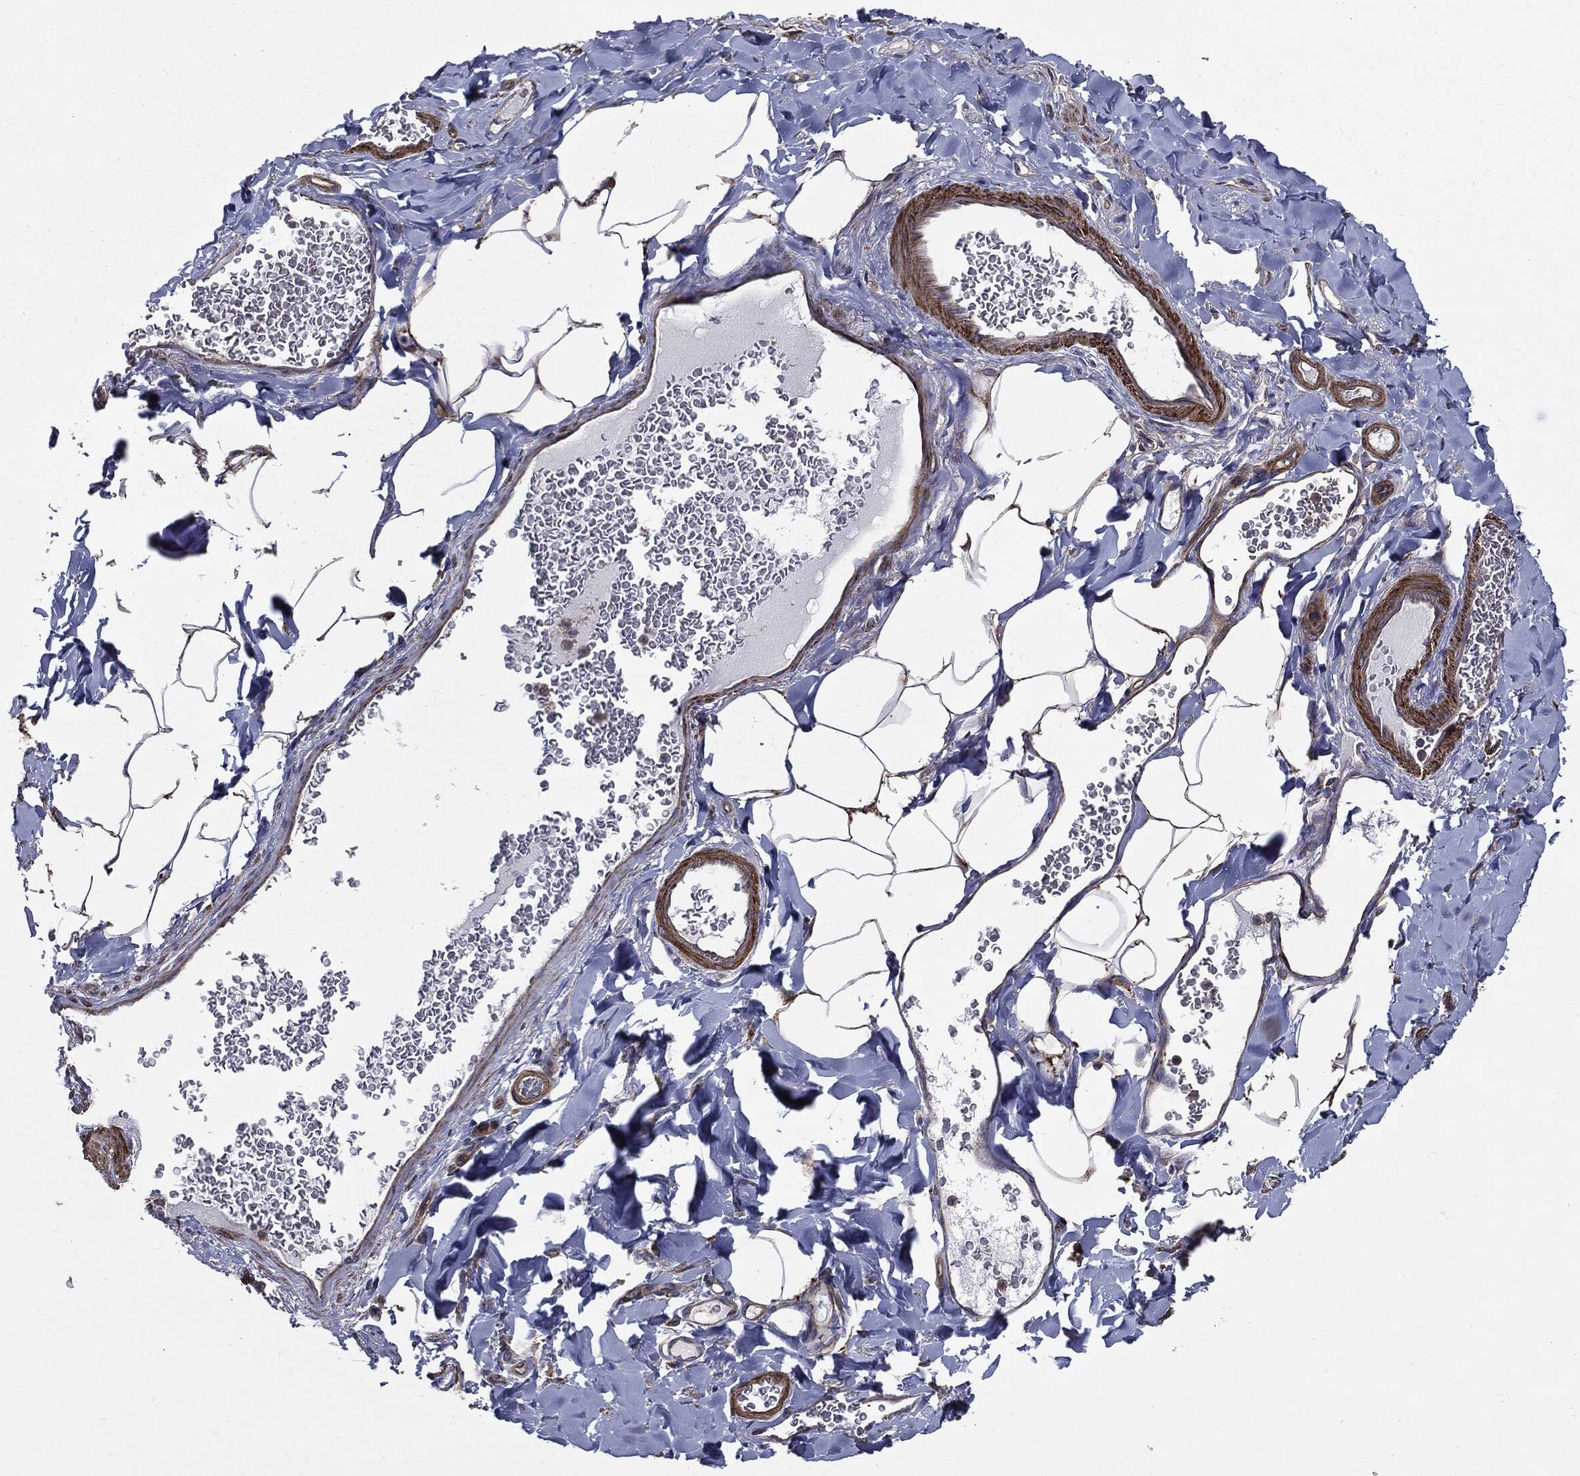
{"staining": {"intensity": "negative", "quantity": "none", "location": "none"}, "tissue": "adipose tissue", "cell_type": "Adipocytes", "image_type": "normal", "snomed": [{"axis": "morphology", "description": "Normal tissue, NOS"}, {"axis": "topography", "description": "Smooth muscle"}, {"axis": "topography", "description": "Duodenum"}, {"axis": "topography", "description": "Peripheral nerve tissue"}], "caption": "Immunohistochemical staining of normal human adipose tissue shows no significant staining in adipocytes. (Brightfield microscopy of DAB (3,3'-diaminobenzidine) immunohistochemistry at high magnification).", "gene": "PDCD6IP", "patient": {"sex": "female", "age": 61}}